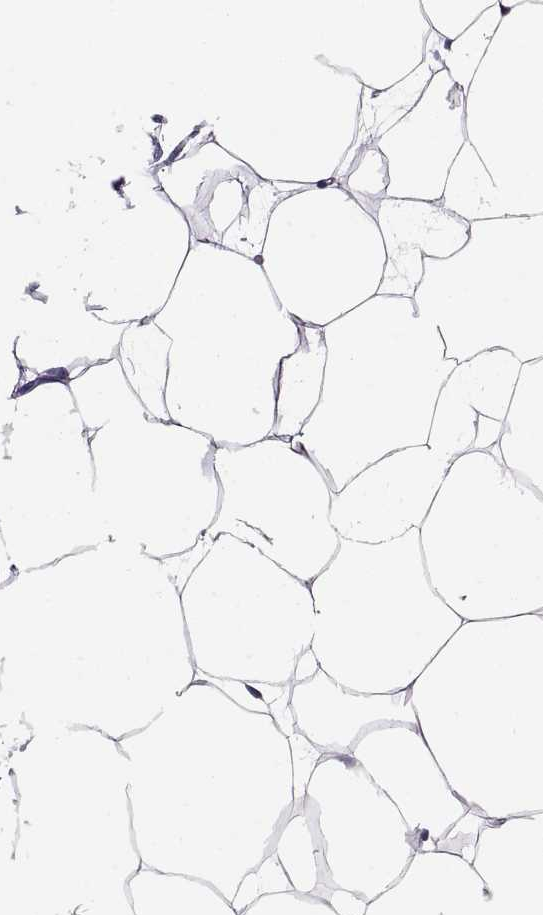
{"staining": {"intensity": "negative", "quantity": "none", "location": "none"}, "tissue": "adipose tissue", "cell_type": "Adipocytes", "image_type": "normal", "snomed": [{"axis": "morphology", "description": "Normal tissue, NOS"}, {"axis": "topography", "description": "Adipose tissue"}], "caption": "Protein analysis of benign adipose tissue displays no significant staining in adipocytes. Nuclei are stained in blue.", "gene": "ACSBG2", "patient": {"sex": "male", "age": 57}}